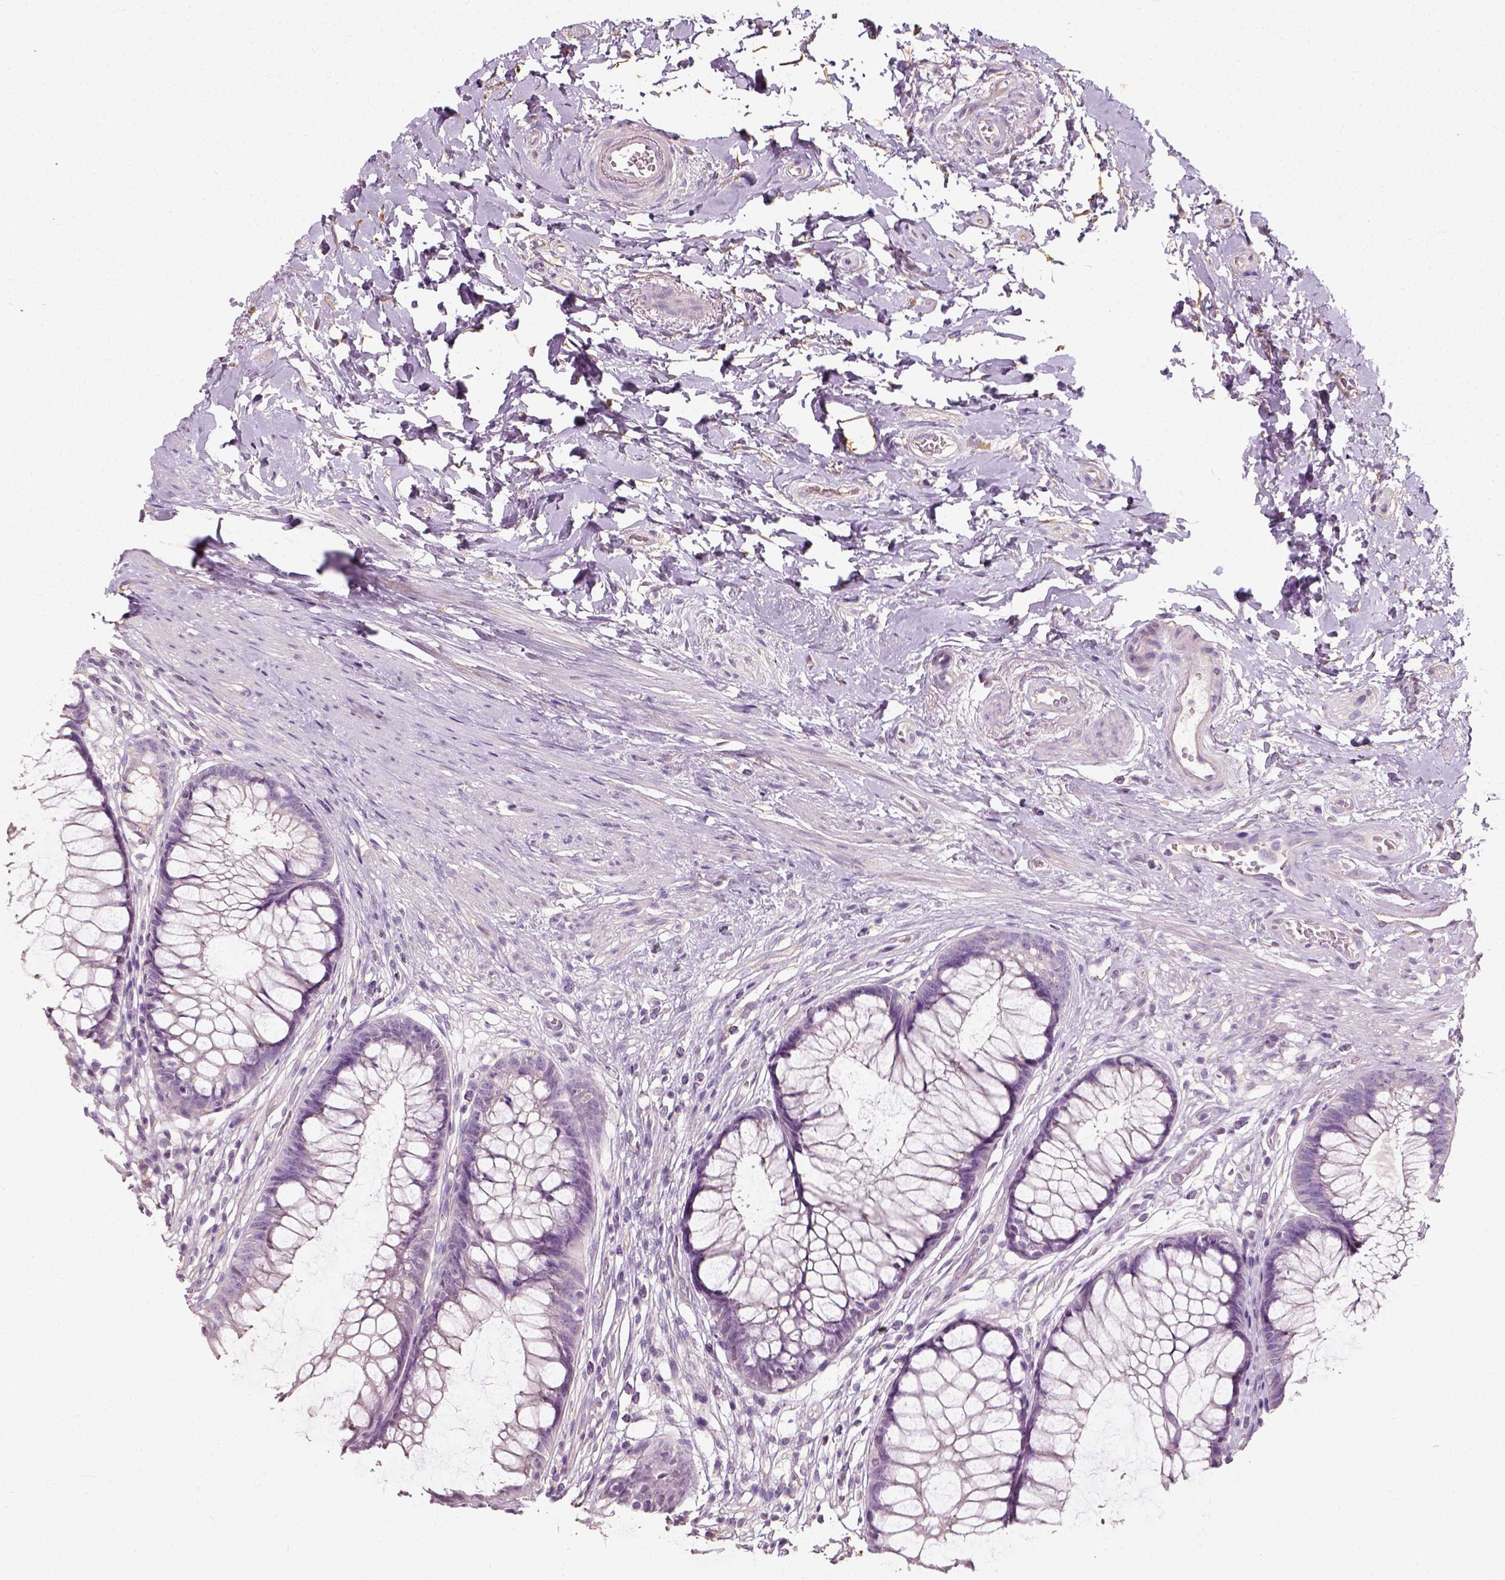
{"staining": {"intensity": "negative", "quantity": "none", "location": "none"}, "tissue": "rectum", "cell_type": "Glandular cells", "image_type": "normal", "snomed": [{"axis": "morphology", "description": "Normal tissue, NOS"}, {"axis": "topography", "description": "Smooth muscle"}, {"axis": "topography", "description": "Rectum"}], "caption": "Immunohistochemistry (IHC) histopathology image of unremarkable human rectum stained for a protein (brown), which displays no expression in glandular cells.", "gene": "DHCR24", "patient": {"sex": "male", "age": 53}}